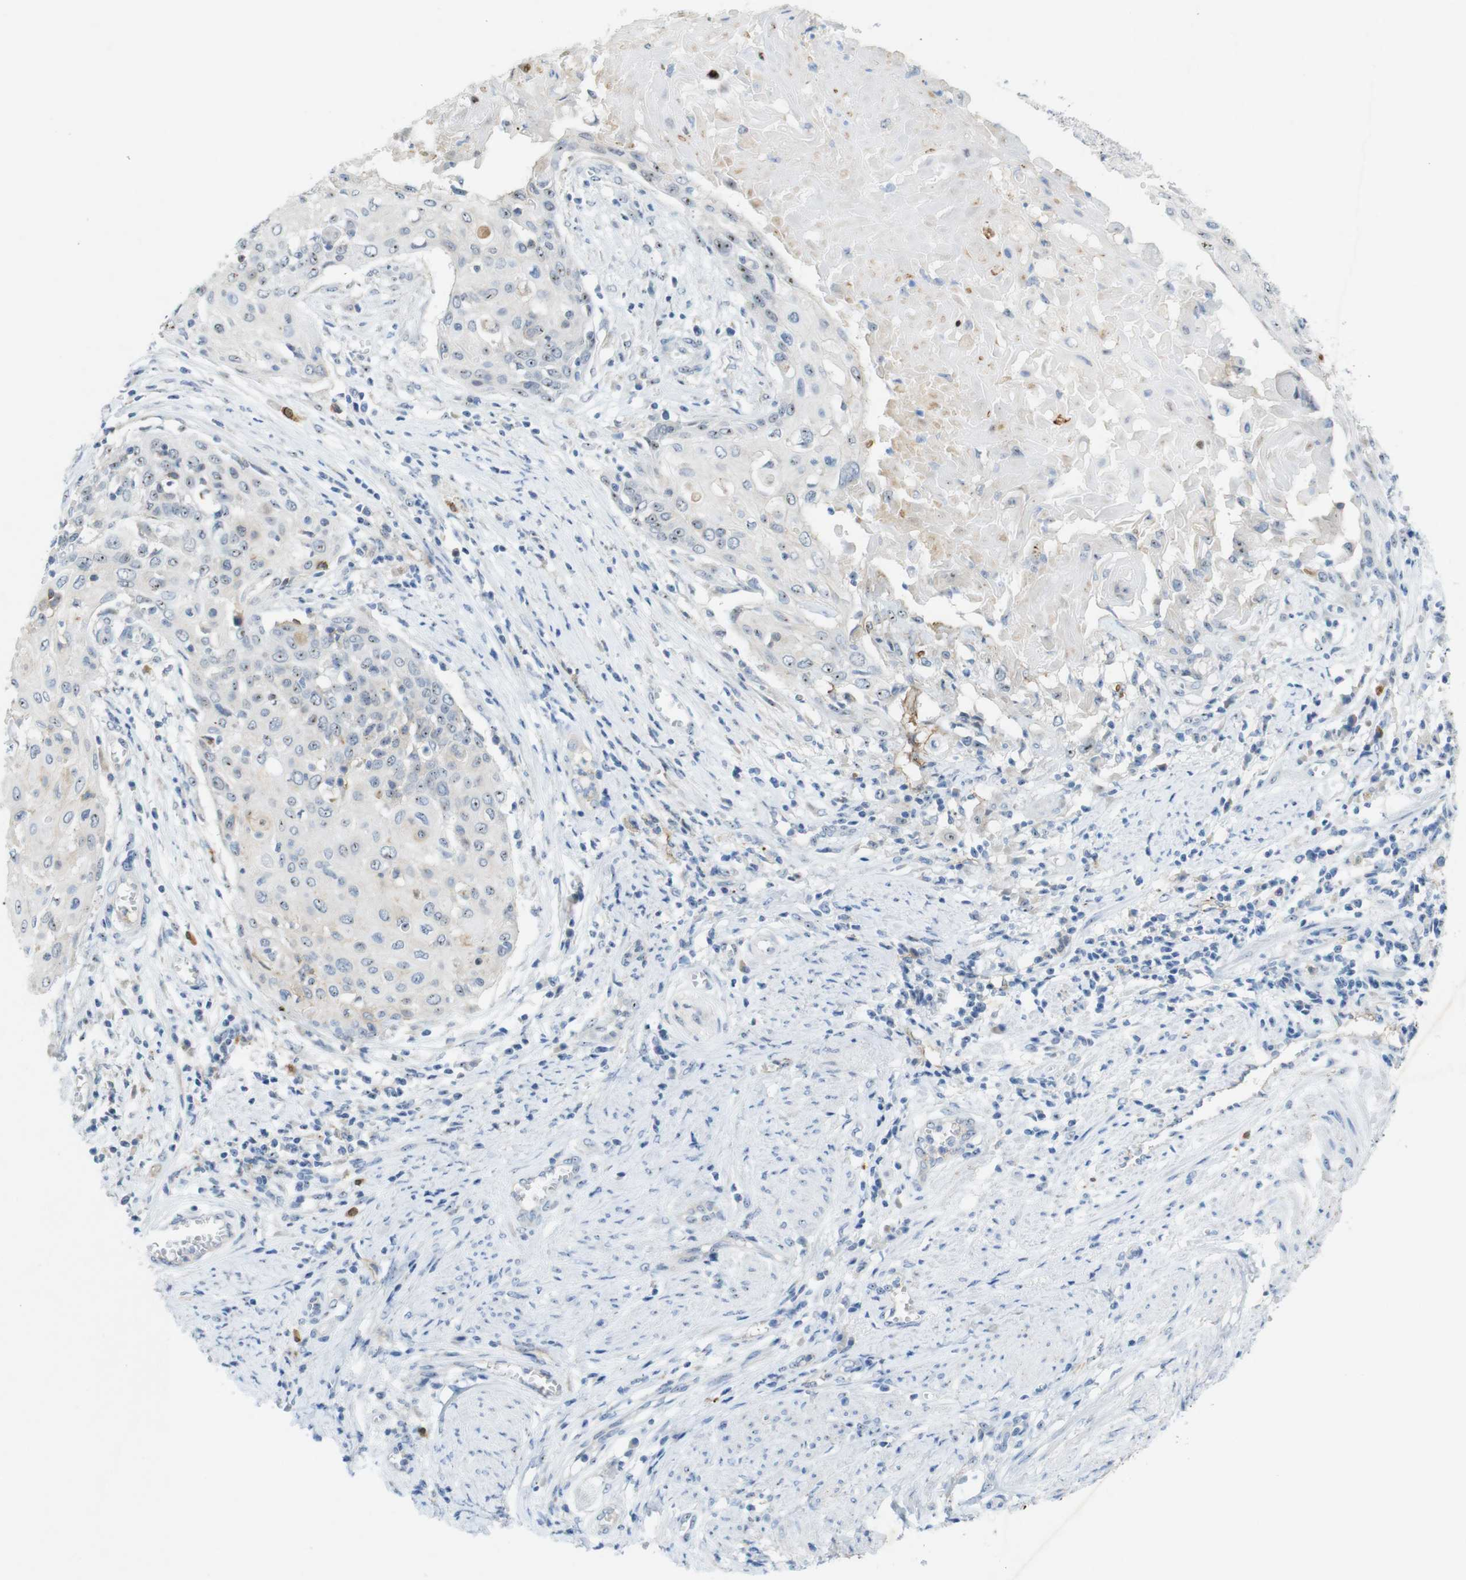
{"staining": {"intensity": "negative", "quantity": "none", "location": "none"}, "tissue": "cervical cancer", "cell_type": "Tumor cells", "image_type": "cancer", "snomed": [{"axis": "morphology", "description": "Squamous cell carcinoma, NOS"}, {"axis": "topography", "description": "Cervix"}], "caption": "Immunohistochemistry (IHC) of human cervical squamous cell carcinoma shows no staining in tumor cells. (Brightfield microscopy of DAB immunohistochemistry (IHC) at high magnification).", "gene": "TJP3", "patient": {"sex": "female", "age": 39}}